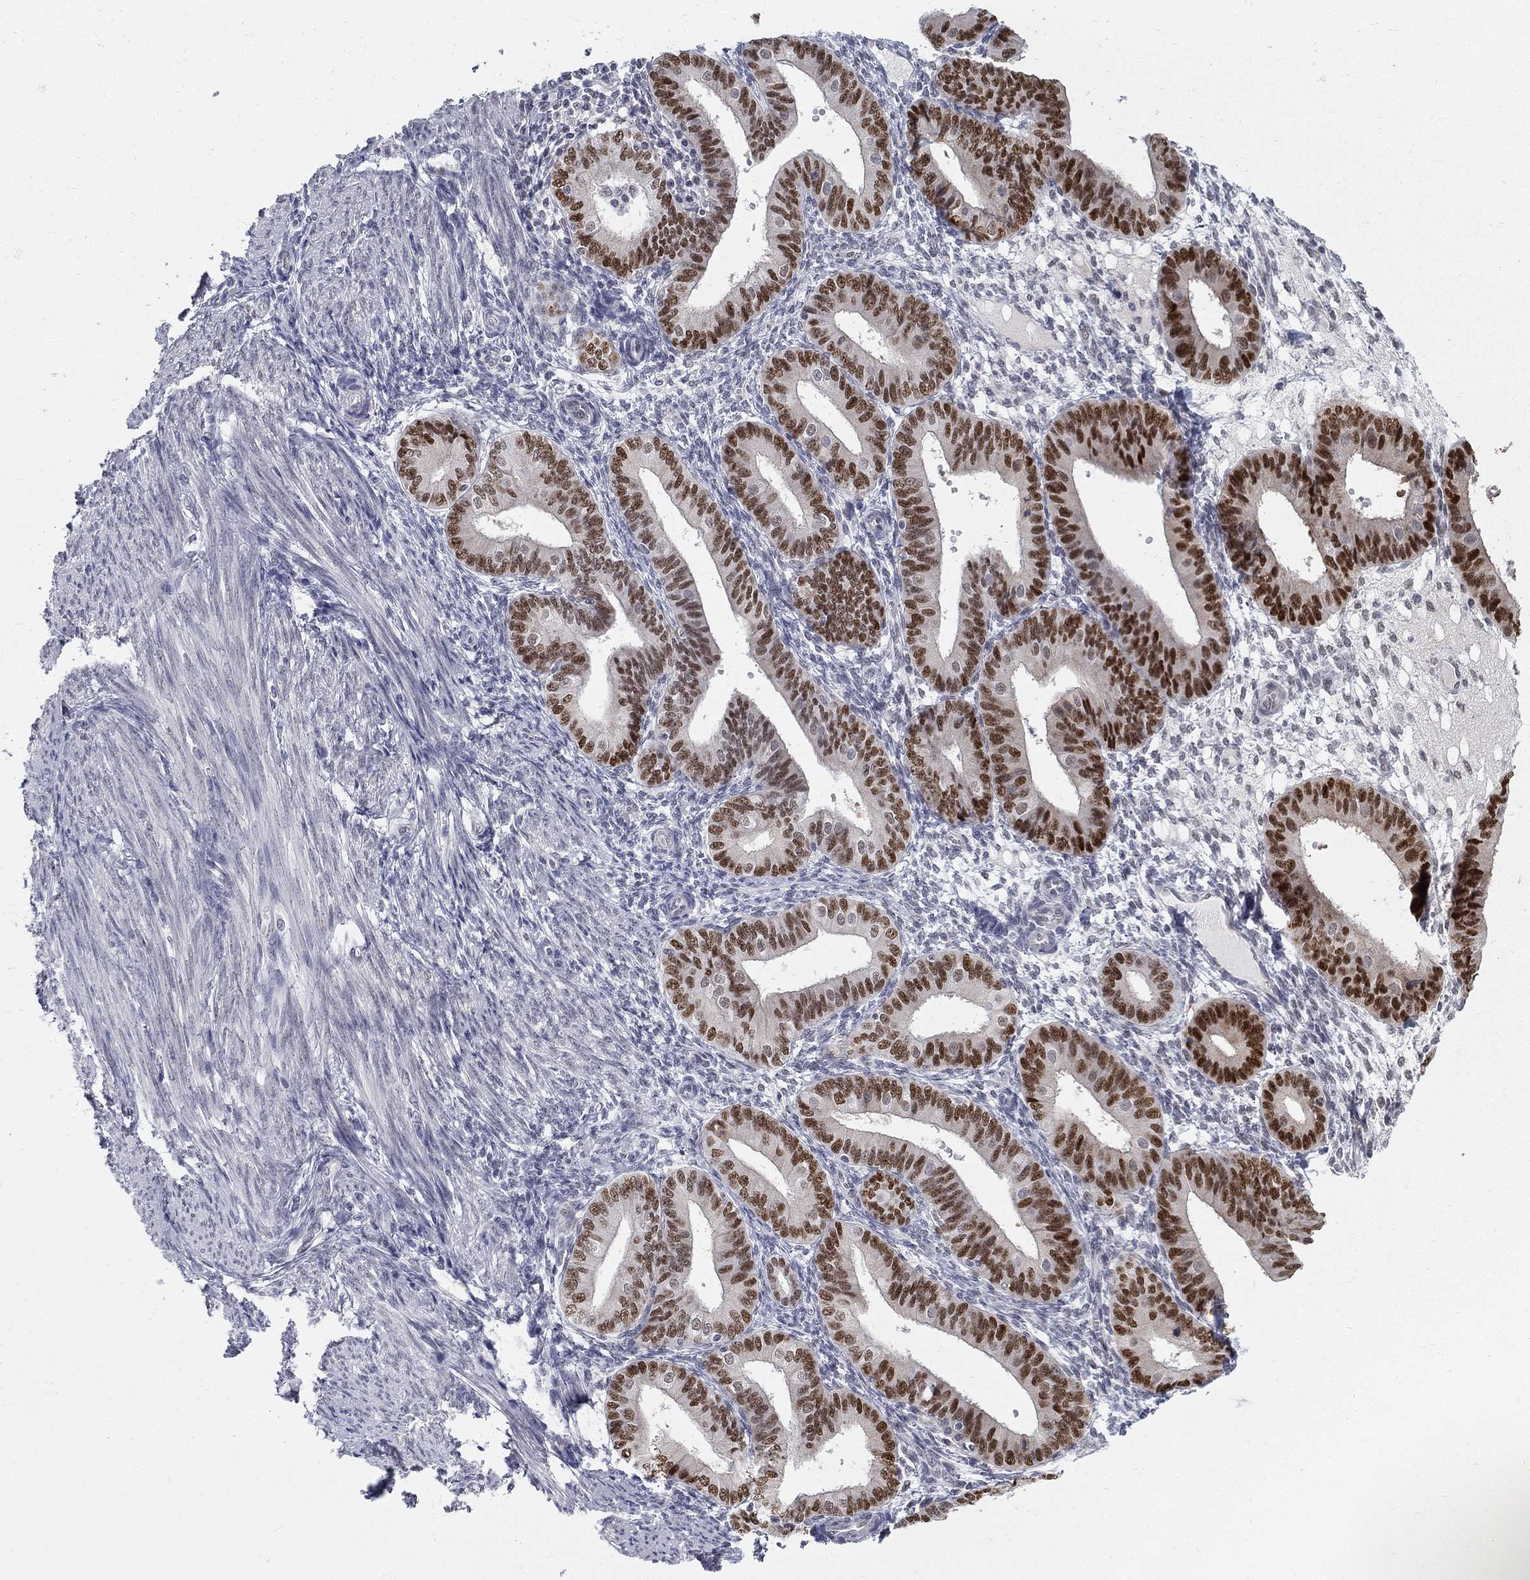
{"staining": {"intensity": "negative", "quantity": "none", "location": "none"}, "tissue": "endometrium", "cell_type": "Cells in endometrial stroma", "image_type": "normal", "snomed": [{"axis": "morphology", "description": "Normal tissue, NOS"}, {"axis": "topography", "description": "Endometrium"}], "caption": "Immunohistochemistry (IHC) micrograph of unremarkable endometrium: endometrium stained with DAB exhibits no significant protein positivity in cells in endometrial stroma.", "gene": "GCFC2", "patient": {"sex": "female", "age": 39}}